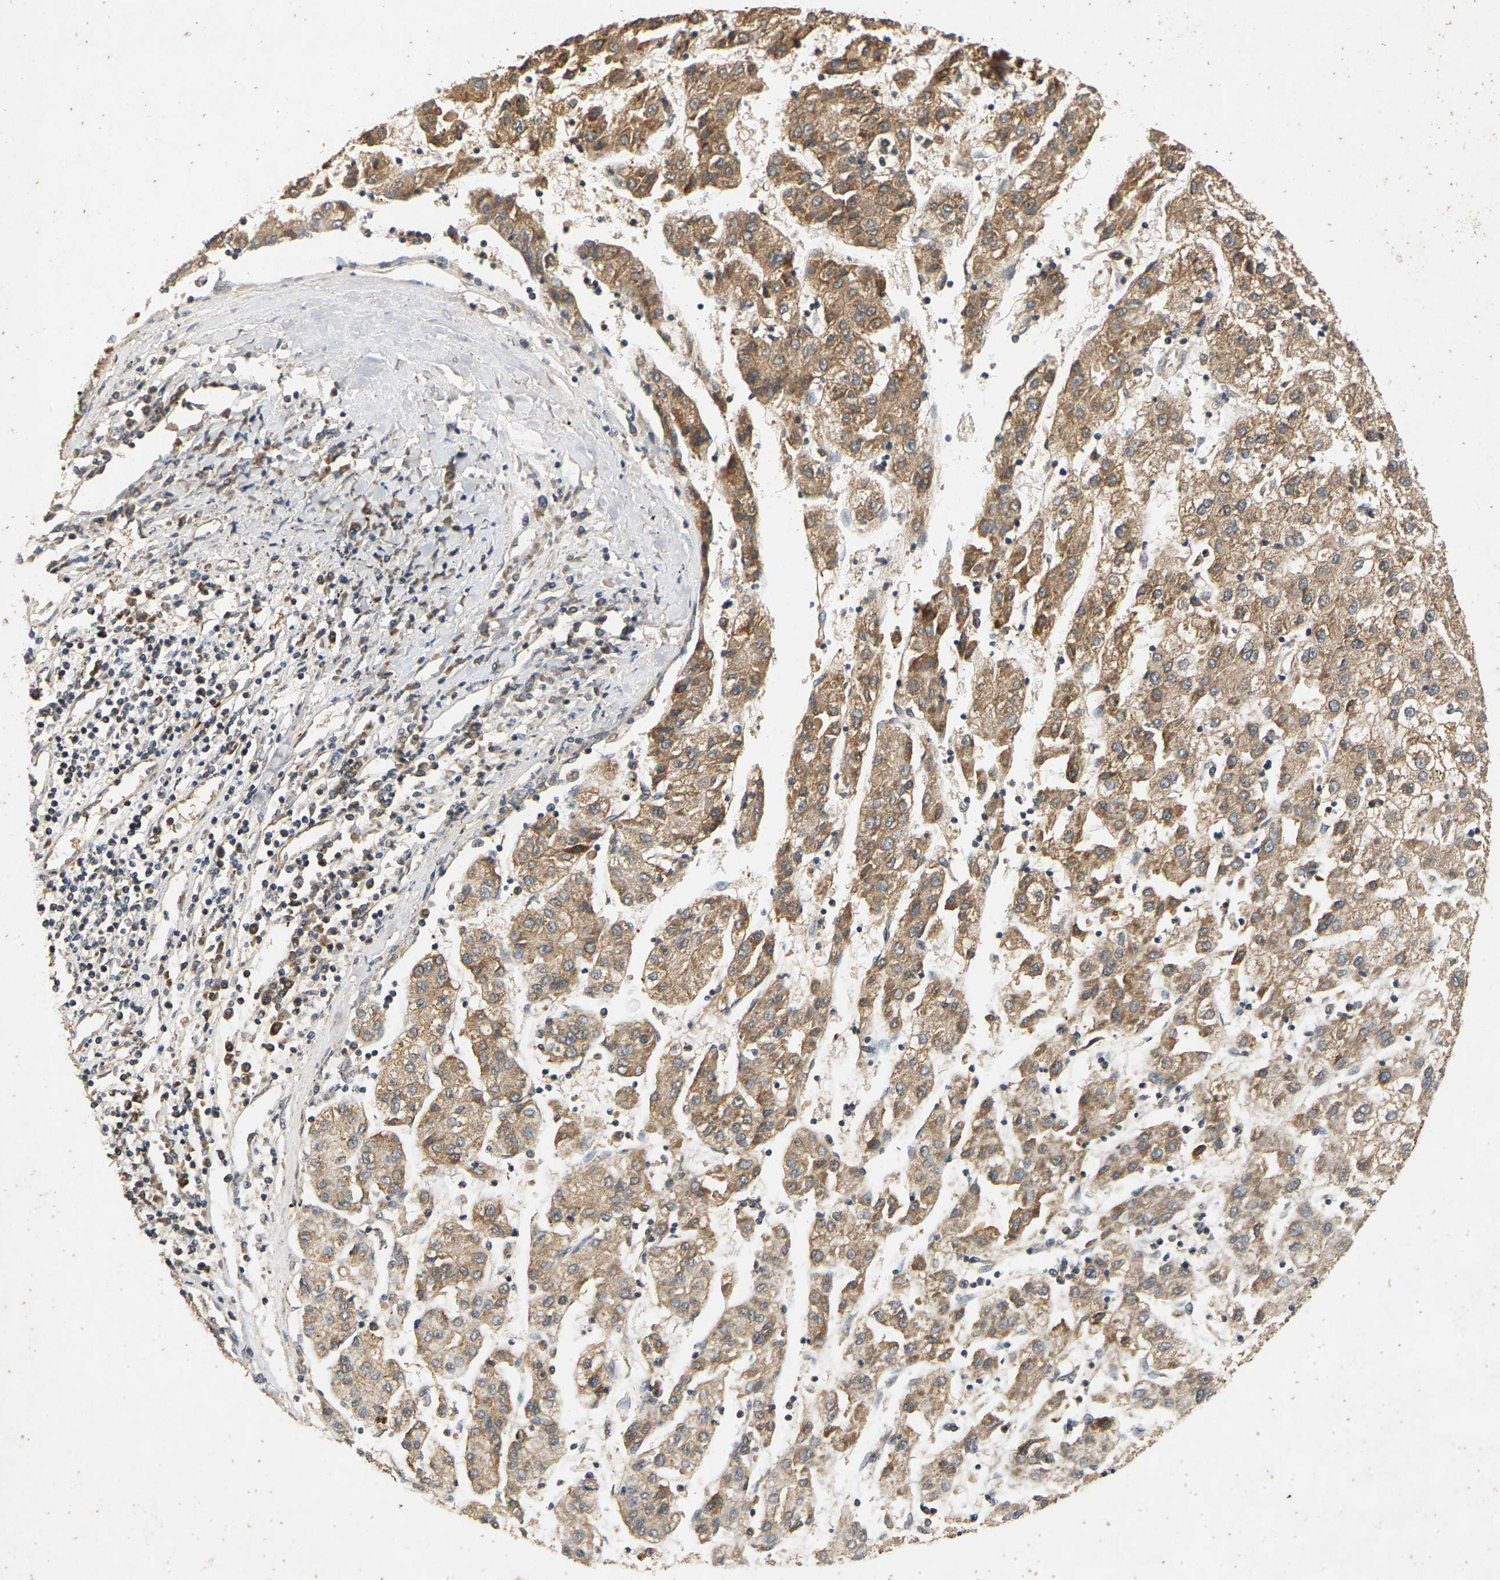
{"staining": {"intensity": "moderate", "quantity": ">75%", "location": "cytoplasmic/membranous"}, "tissue": "liver cancer", "cell_type": "Tumor cells", "image_type": "cancer", "snomed": [{"axis": "morphology", "description": "Carcinoma, Hepatocellular, NOS"}, {"axis": "topography", "description": "Liver"}], "caption": "Liver hepatocellular carcinoma tissue reveals moderate cytoplasmic/membranous staining in approximately >75% of tumor cells", "gene": "CIDEC", "patient": {"sex": "male", "age": 72}}